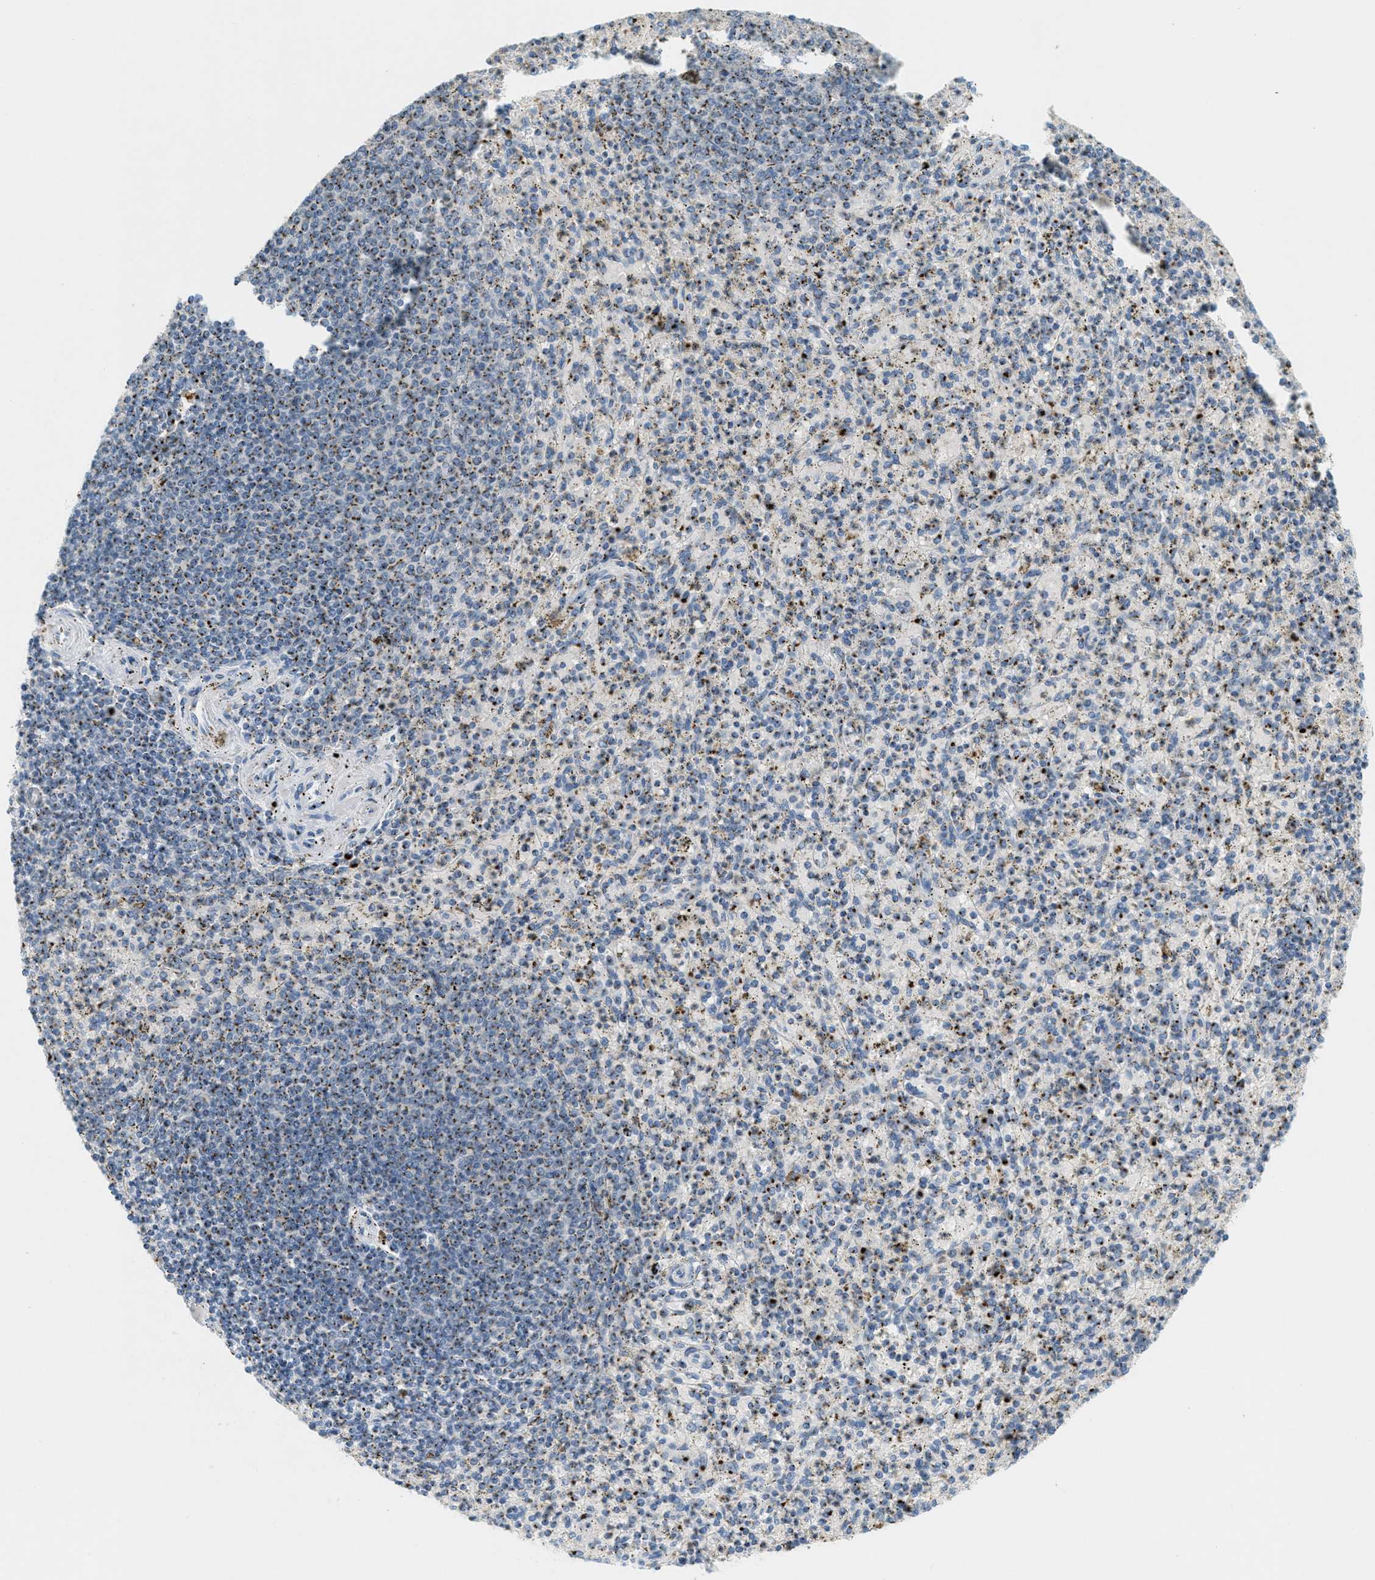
{"staining": {"intensity": "strong", "quantity": "25%-75%", "location": "cytoplasmic/membranous"}, "tissue": "spleen", "cell_type": "Cells in red pulp", "image_type": "normal", "snomed": [{"axis": "morphology", "description": "Normal tissue, NOS"}, {"axis": "topography", "description": "Spleen"}], "caption": "Immunohistochemistry (DAB) staining of unremarkable human spleen shows strong cytoplasmic/membranous protein expression in approximately 25%-75% of cells in red pulp.", "gene": "ENTPD4", "patient": {"sex": "male", "age": 72}}